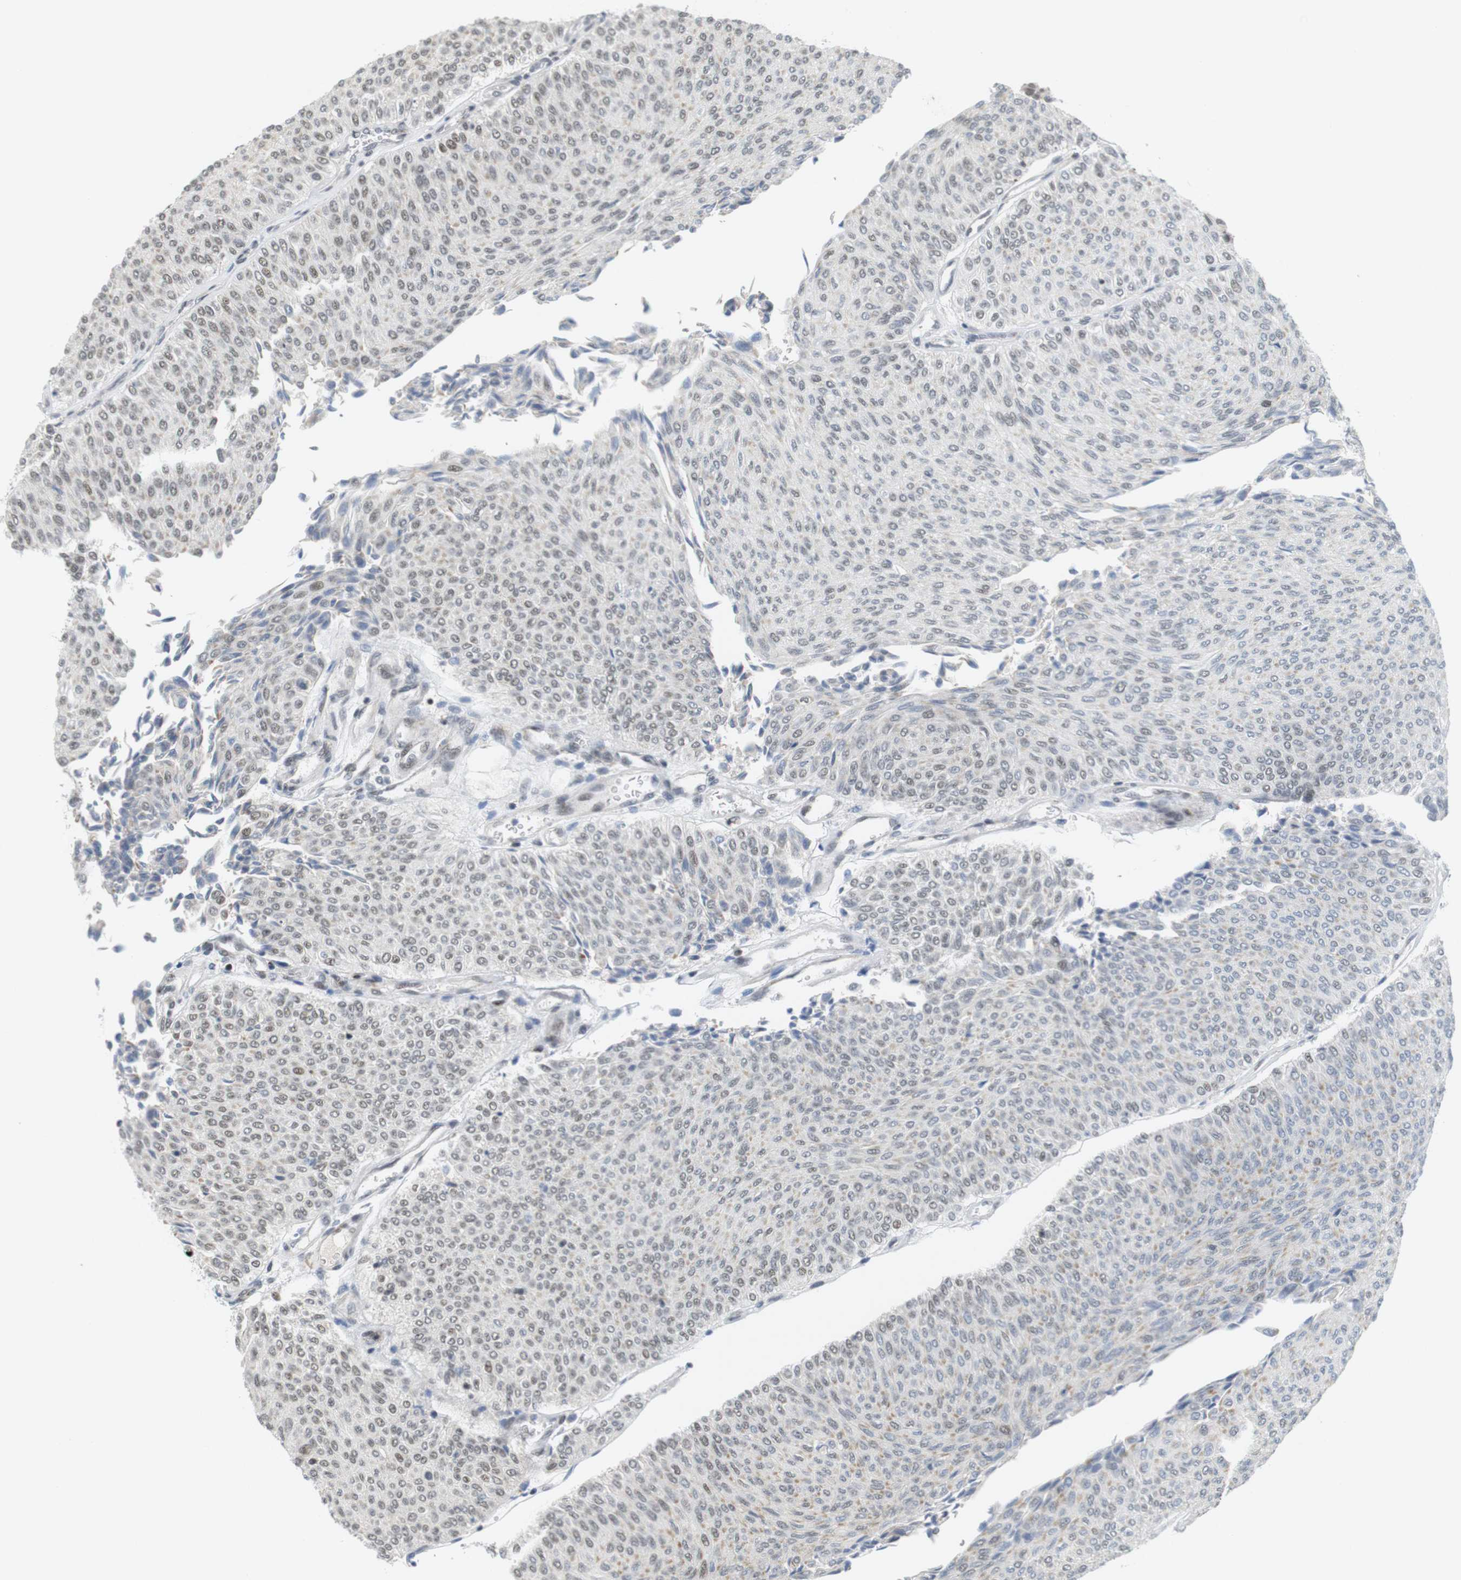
{"staining": {"intensity": "weak", "quantity": "25%-75%", "location": "nuclear"}, "tissue": "urothelial cancer", "cell_type": "Tumor cells", "image_type": "cancer", "snomed": [{"axis": "morphology", "description": "Urothelial carcinoma, Low grade"}, {"axis": "topography", "description": "Urinary bladder"}], "caption": "Urothelial cancer stained with immunohistochemistry (IHC) reveals weak nuclear staining in approximately 25%-75% of tumor cells.", "gene": "BRD4", "patient": {"sex": "male", "age": 78}}